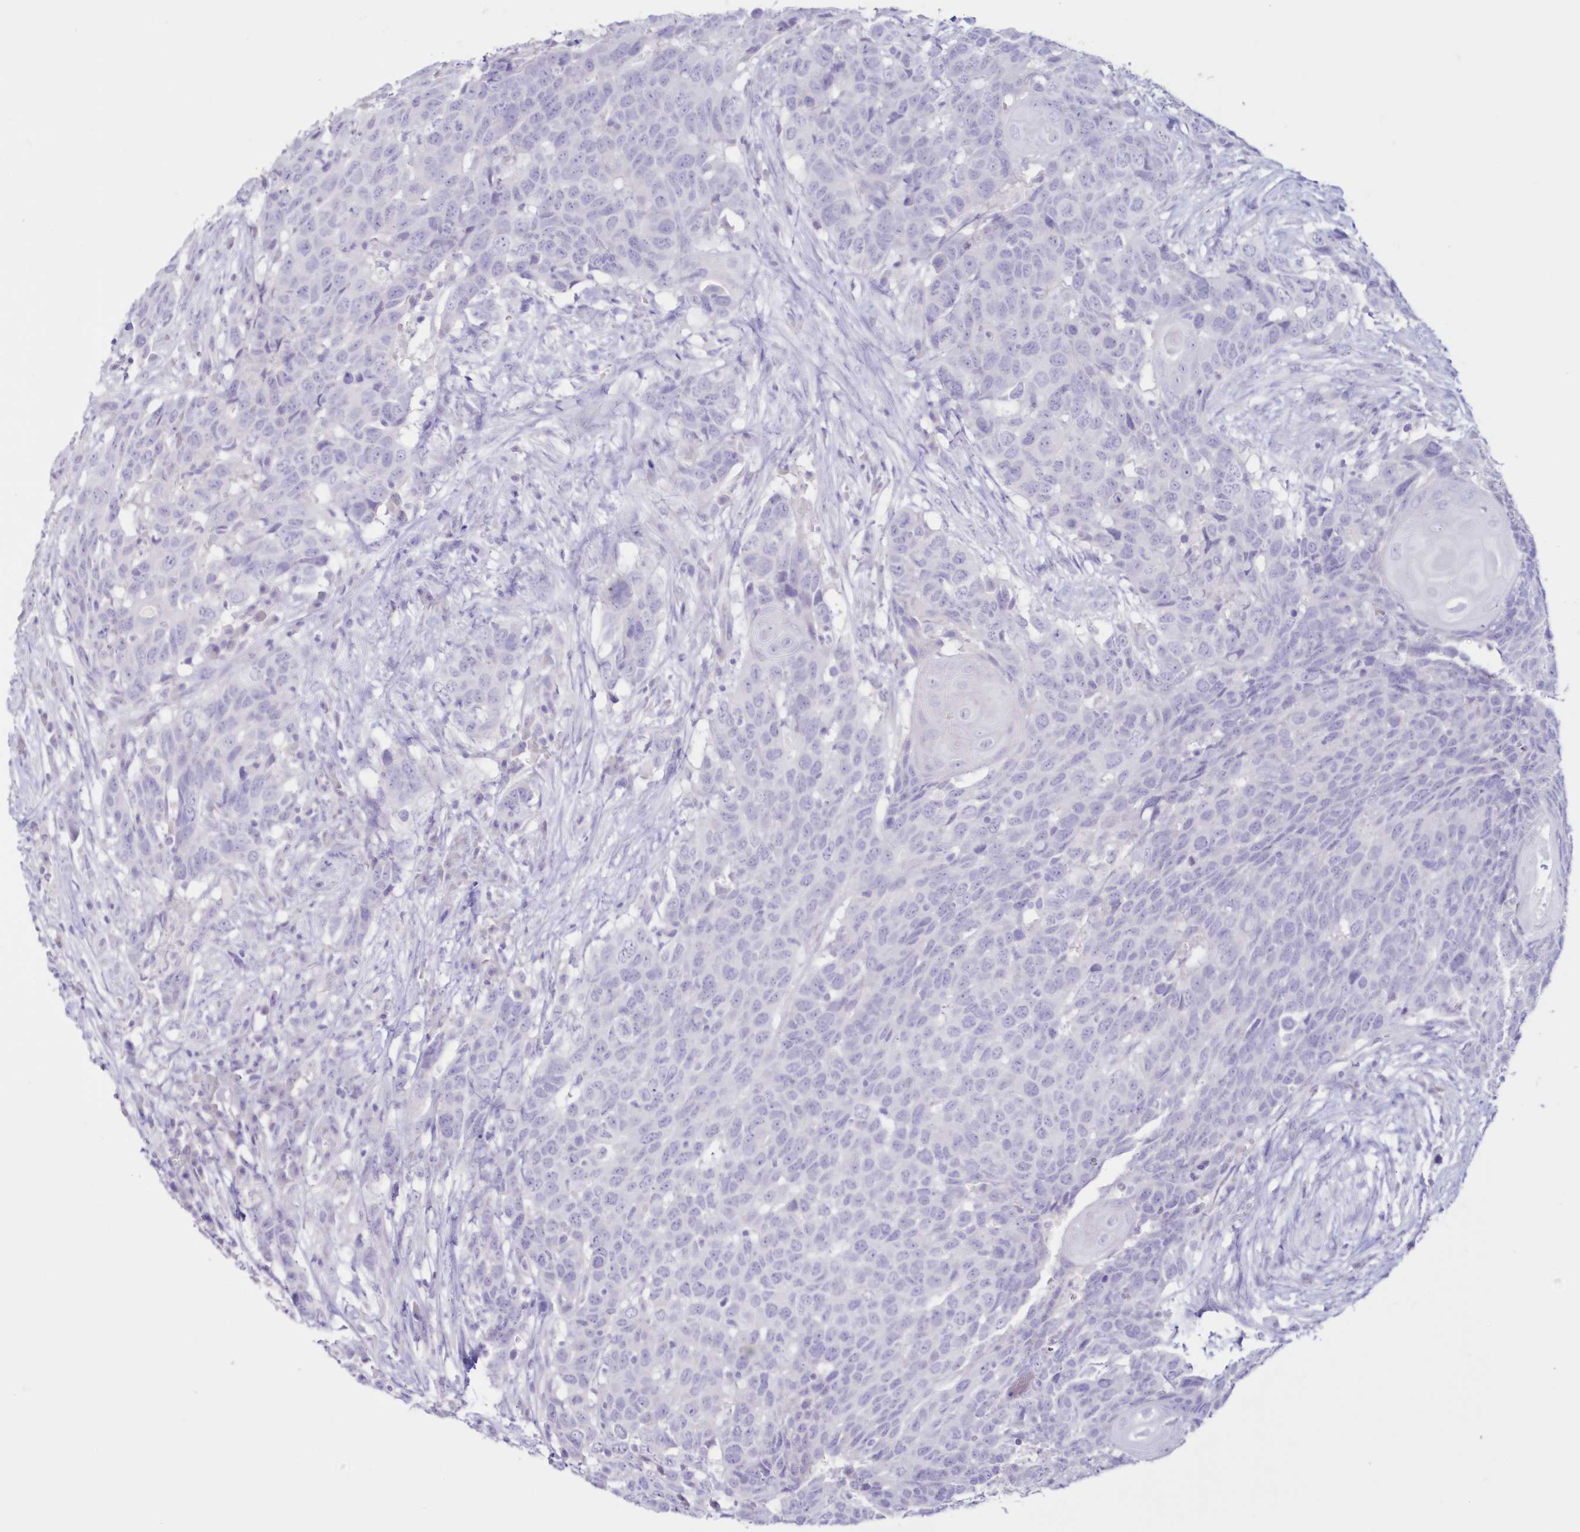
{"staining": {"intensity": "negative", "quantity": "none", "location": "none"}, "tissue": "head and neck cancer", "cell_type": "Tumor cells", "image_type": "cancer", "snomed": [{"axis": "morphology", "description": "Squamous cell carcinoma, NOS"}, {"axis": "topography", "description": "Head-Neck"}], "caption": "Immunohistochemistry of squamous cell carcinoma (head and neck) exhibits no expression in tumor cells.", "gene": "CYP3A4", "patient": {"sex": "male", "age": 66}}